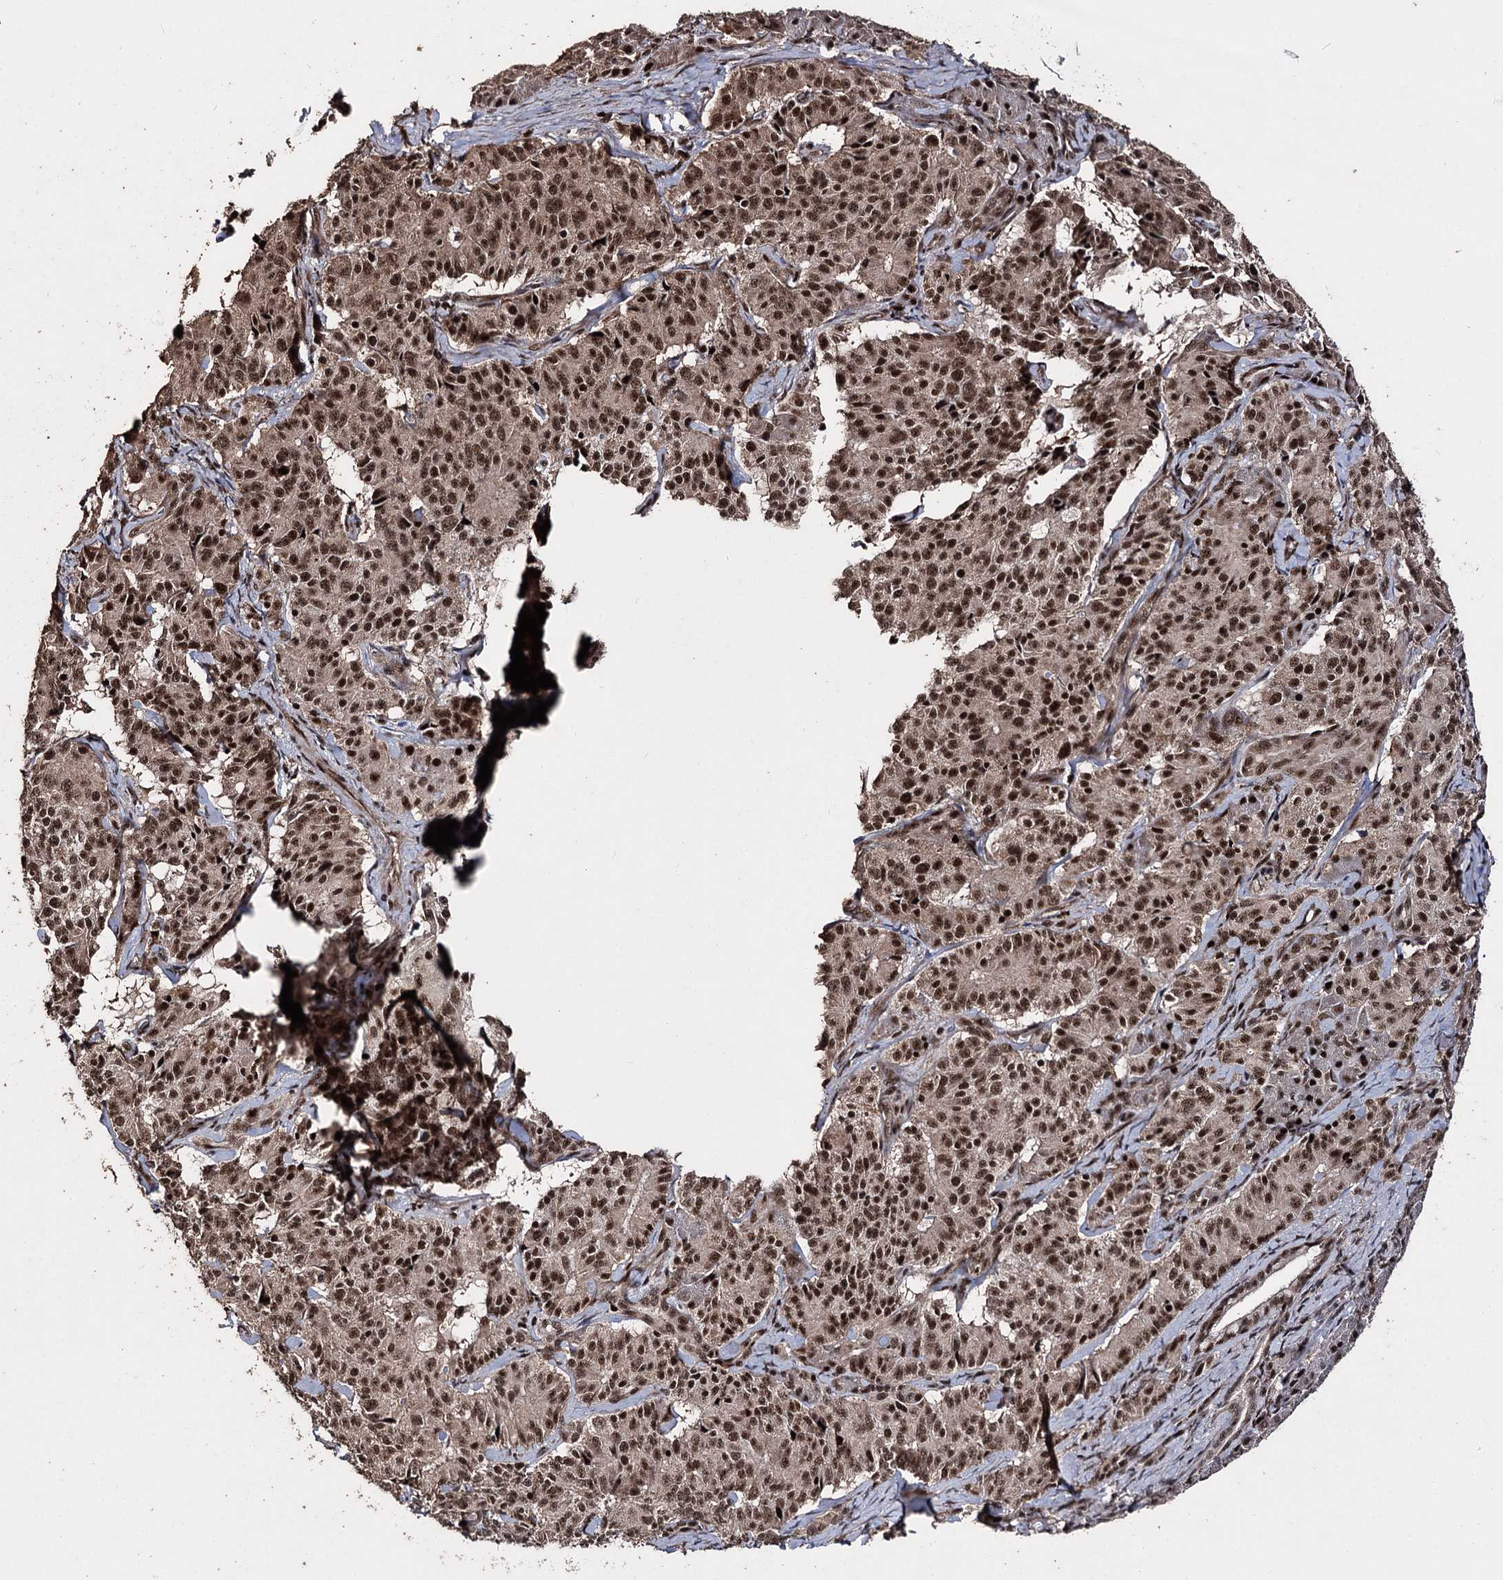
{"staining": {"intensity": "moderate", "quantity": ">75%", "location": "nuclear"}, "tissue": "pancreatic cancer", "cell_type": "Tumor cells", "image_type": "cancer", "snomed": [{"axis": "morphology", "description": "Adenocarcinoma, NOS"}, {"axis": "topography", "description": "Pancreas"}], "caption": "Immunohistochemistry (IHC) micrograph of human adenocarcinoma (pancreatic) stained for a protein (brown), which shows medium levels of moderate nuclear staining in approximately >75% of tumor cells.", "gene": "U2SURP", "patient": {"sex": "female", "age": 74}}